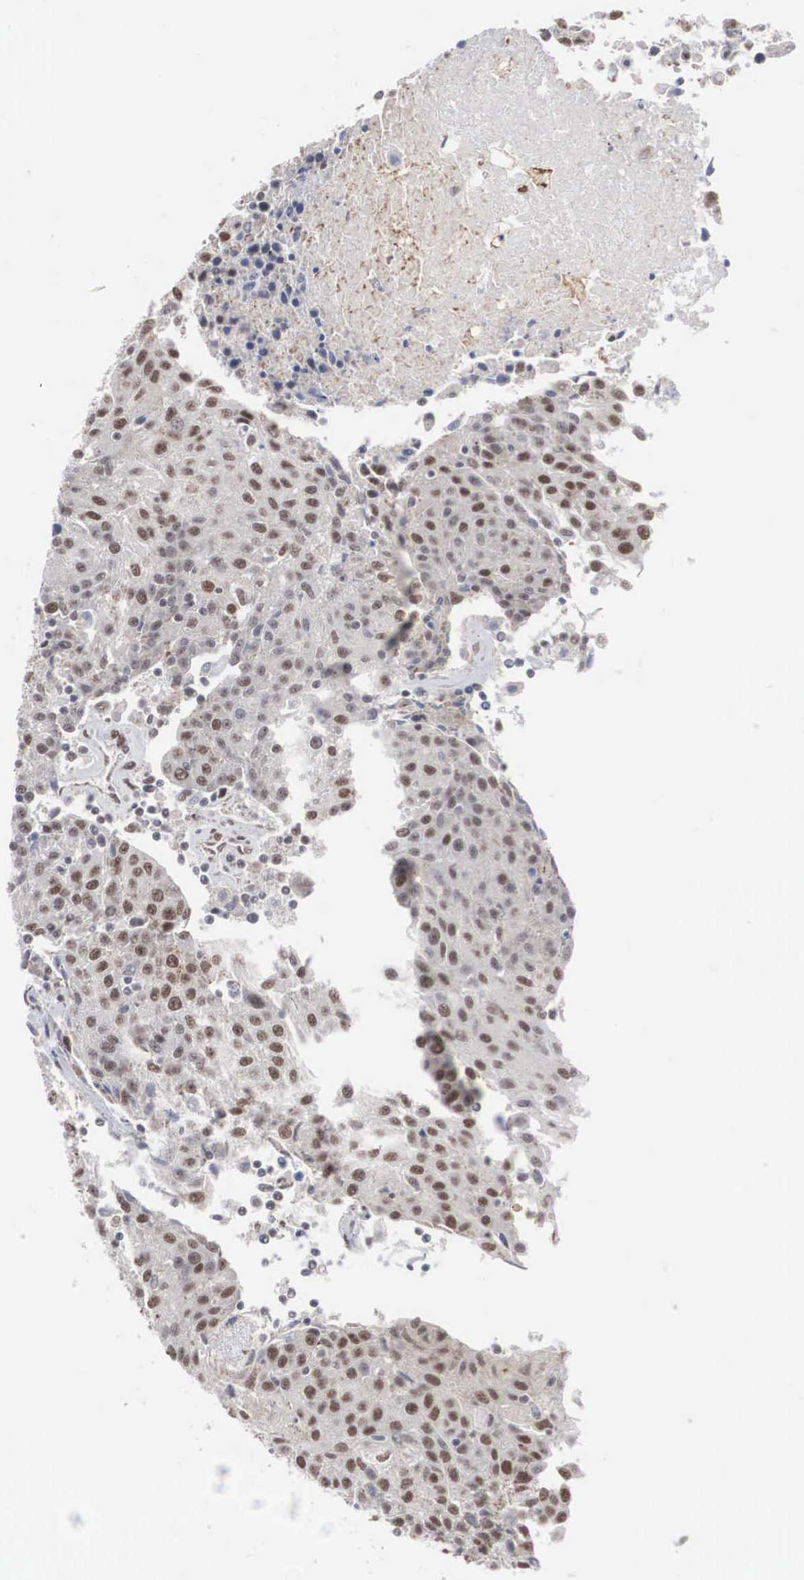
{"staining": {"intensity": "weak", "quantity": "25%-75%", "location": "nuclear"}, "tissue": "urothelial cancer", "cell_type": "Tumor cells", "image_type": "cancer", "snomed": [{"axis": "morphology", "description": "Urothelial carcinoma, High grade"}, {"axis": "topography", "description": "Urinary bladder"}], "caption": "Immunohistochemistry staining of urothelial cancer, which shows low levels of weak nuclear positivity in approximately 25%-75% of tumor cells indicating weak nuclear protein staining. The staining was performed using DAB (3,3'-diaminobenzidine) (brown) for protein detection and nuclei were counterstained in hematoxylin (blue).", "gene": "AUTS2", "patient": {"sex": "female", "age": 85}}